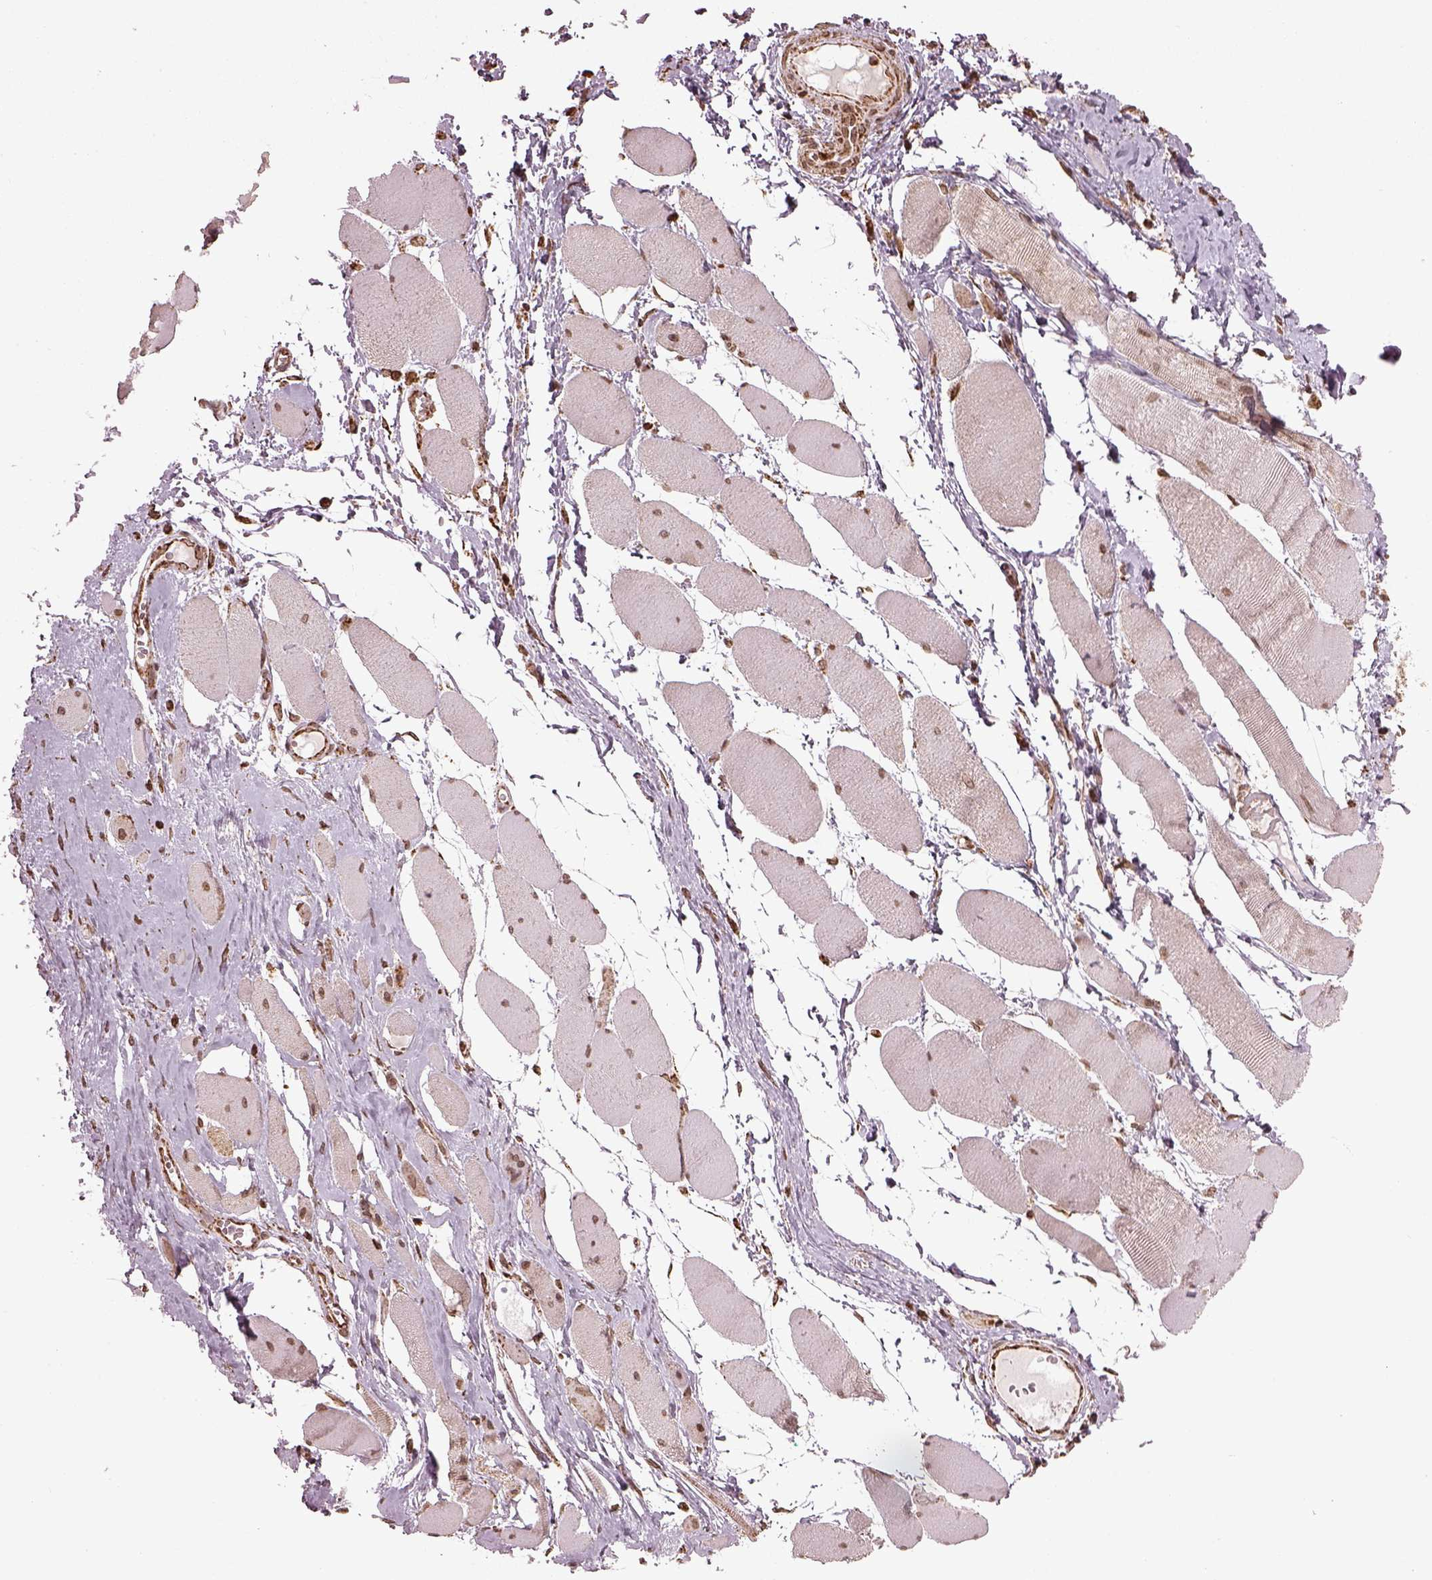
{"staining": {"intensity": "moderate", "quantity": ">75%", "location": "nuclear"}, "tissue": "skeletal muscle", "cell_type": "Myocytes", "image_type": "normal", "snomed": [{"axis": "morphology", "description": "Normal tissue, NOS"}, {"axis": "topography", "description": "Skeletal muscle"}], "caption": "A high-resolution photomicrograph shows IHC staining of normal skeletal muscle, which shows moderate nuclear positivity in approximately >75% of myocytes.", "gene": "ACOT2", "patient": {"sex": "female", "age": 75}}